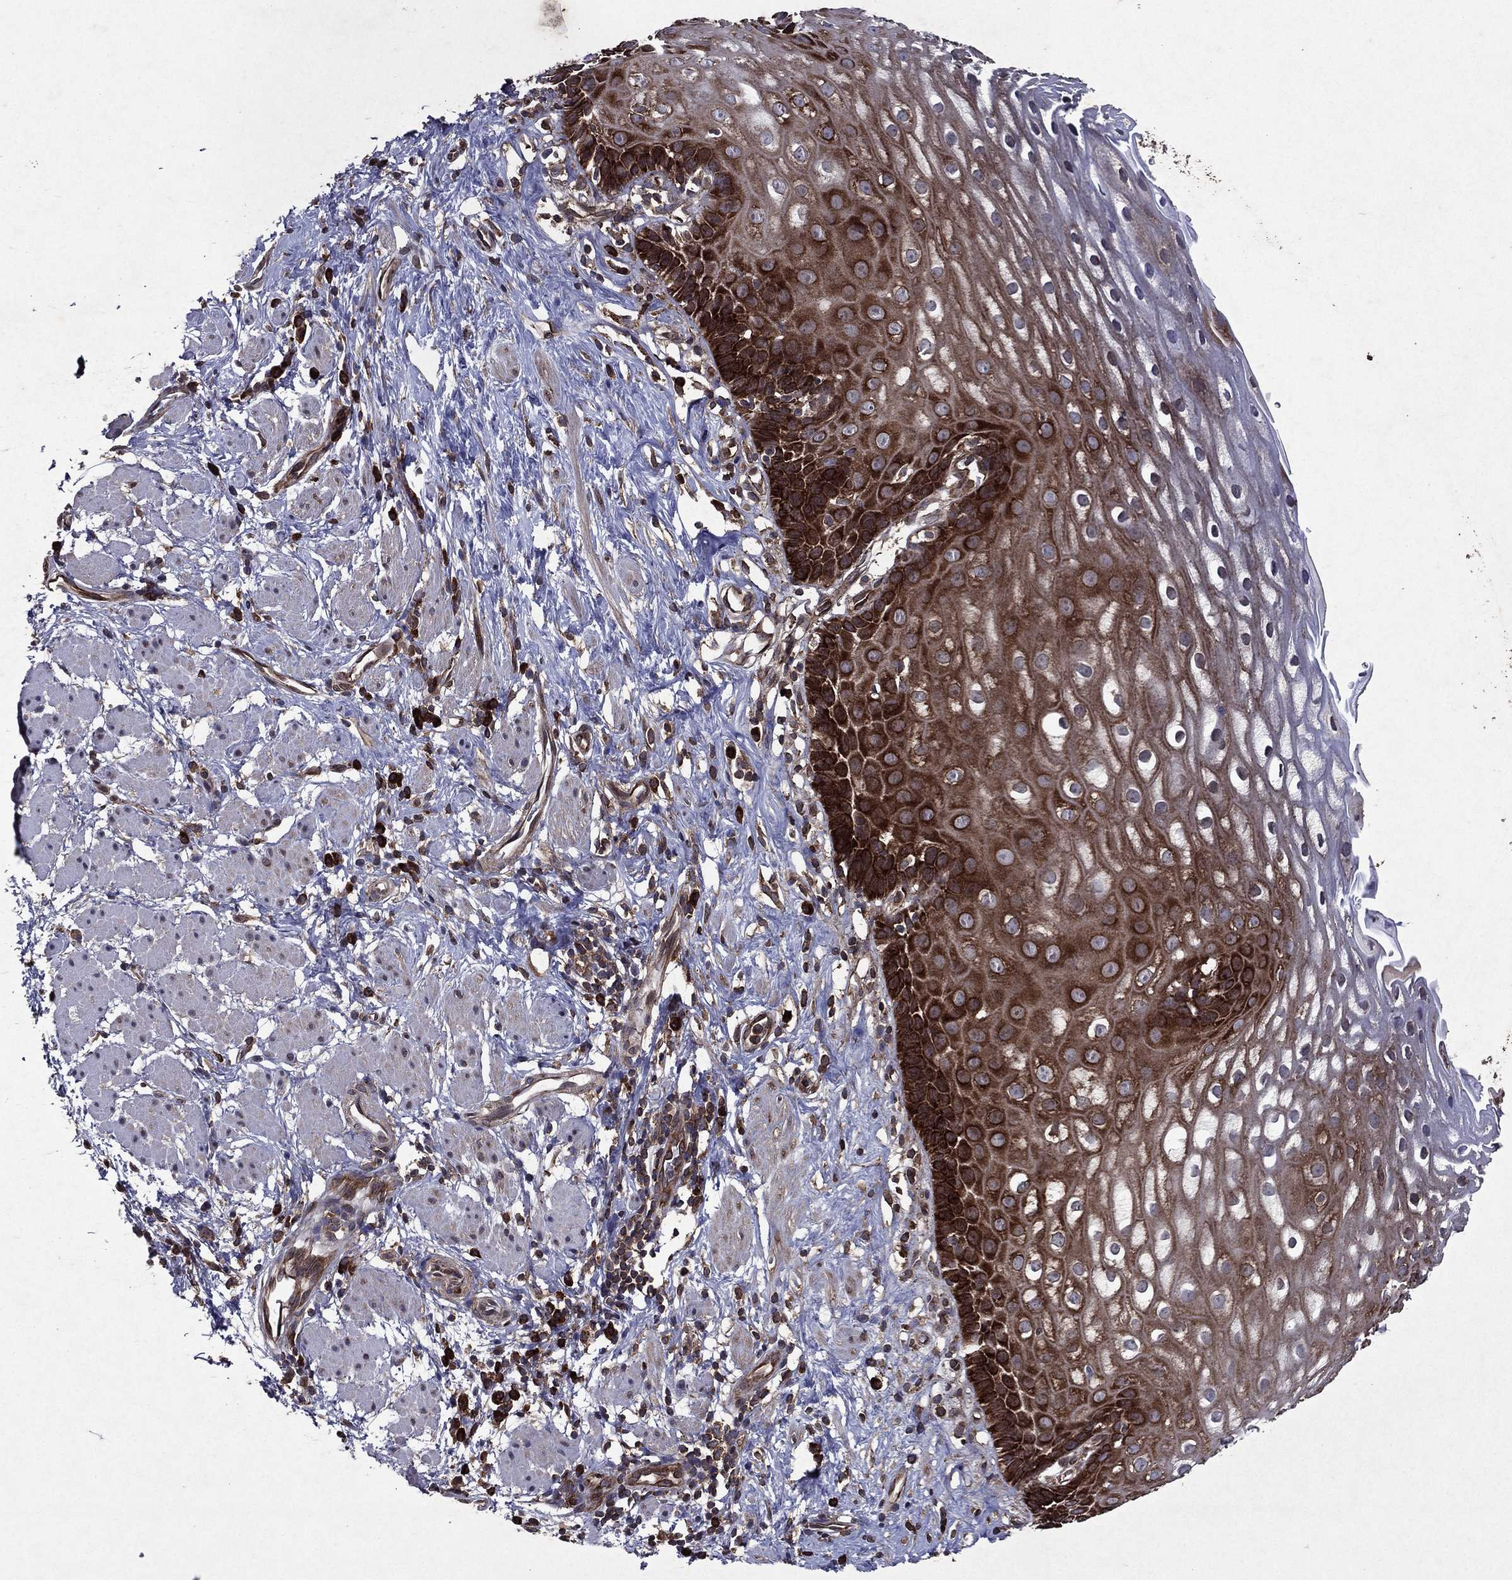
{"staining": {"intensity": "strong", "quantity": "25%-75%", "location": "cytoplasmic/membranous"}, "tissue": "esophagus", "cell_type": "Squamous epithelial cells", "image_type": "normal", "snomed": [{"axis": "morphology", "description": "Normal tissue, NOS"}, {"axis": "topography", "description": "Esophagus"}], "caption": "A high-resolution photomicrograph shows immunohistochemistry (IHC) staining of unremarkable esophagus, which demonstrates strong cytoplasmic/membranous staining in about 25%-75% of squamous epithelial cells. (DAB (3,3'-diaminobenzidine) IHC with brightfield microscopy, high magnification).", "gene": "EIF2B4", "patient": {"sex": "male", "age": 64}}